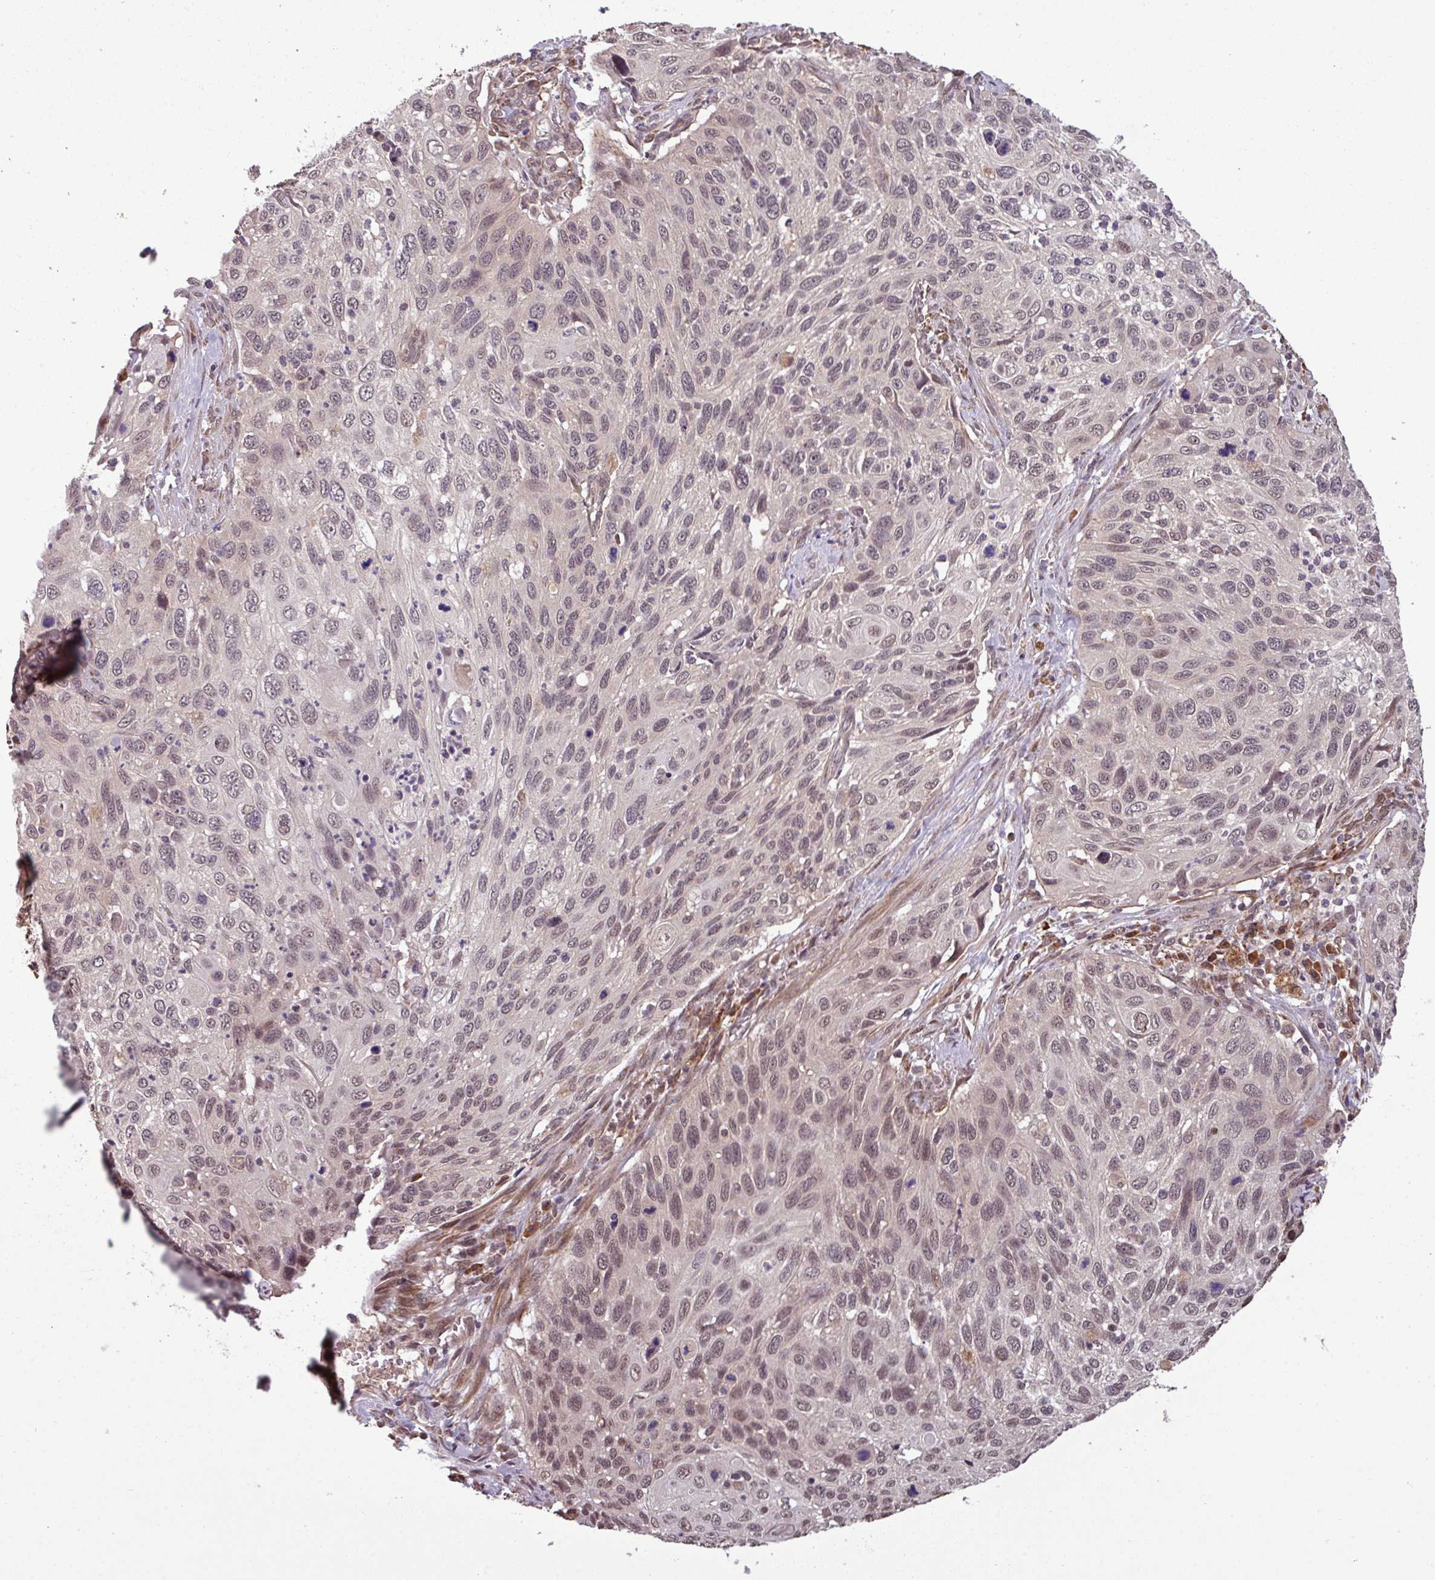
{"staining": {"intensity": "weak", "quantity": "<25%", "location": "nuclear"}, "tissue": "cervical cancer", "cell_type": "Tumor cells", "image_type": "cancer", "snomed": [{"axis": "morphology", "description": "Squamous cell carcinoma, NOS"}, {"axis": "topography", "description": "Cervix"}], "caption": "The image displays no staining of tumor cells in squamous cell carcinoma (cervical). (Brightfield microscopy of DAB (3,3'-diaminobenzidine) immunohistochemistry (IHC) at high magnification).", "gene": "NOB1", "patient": {"sex": "female", "age": 70}}